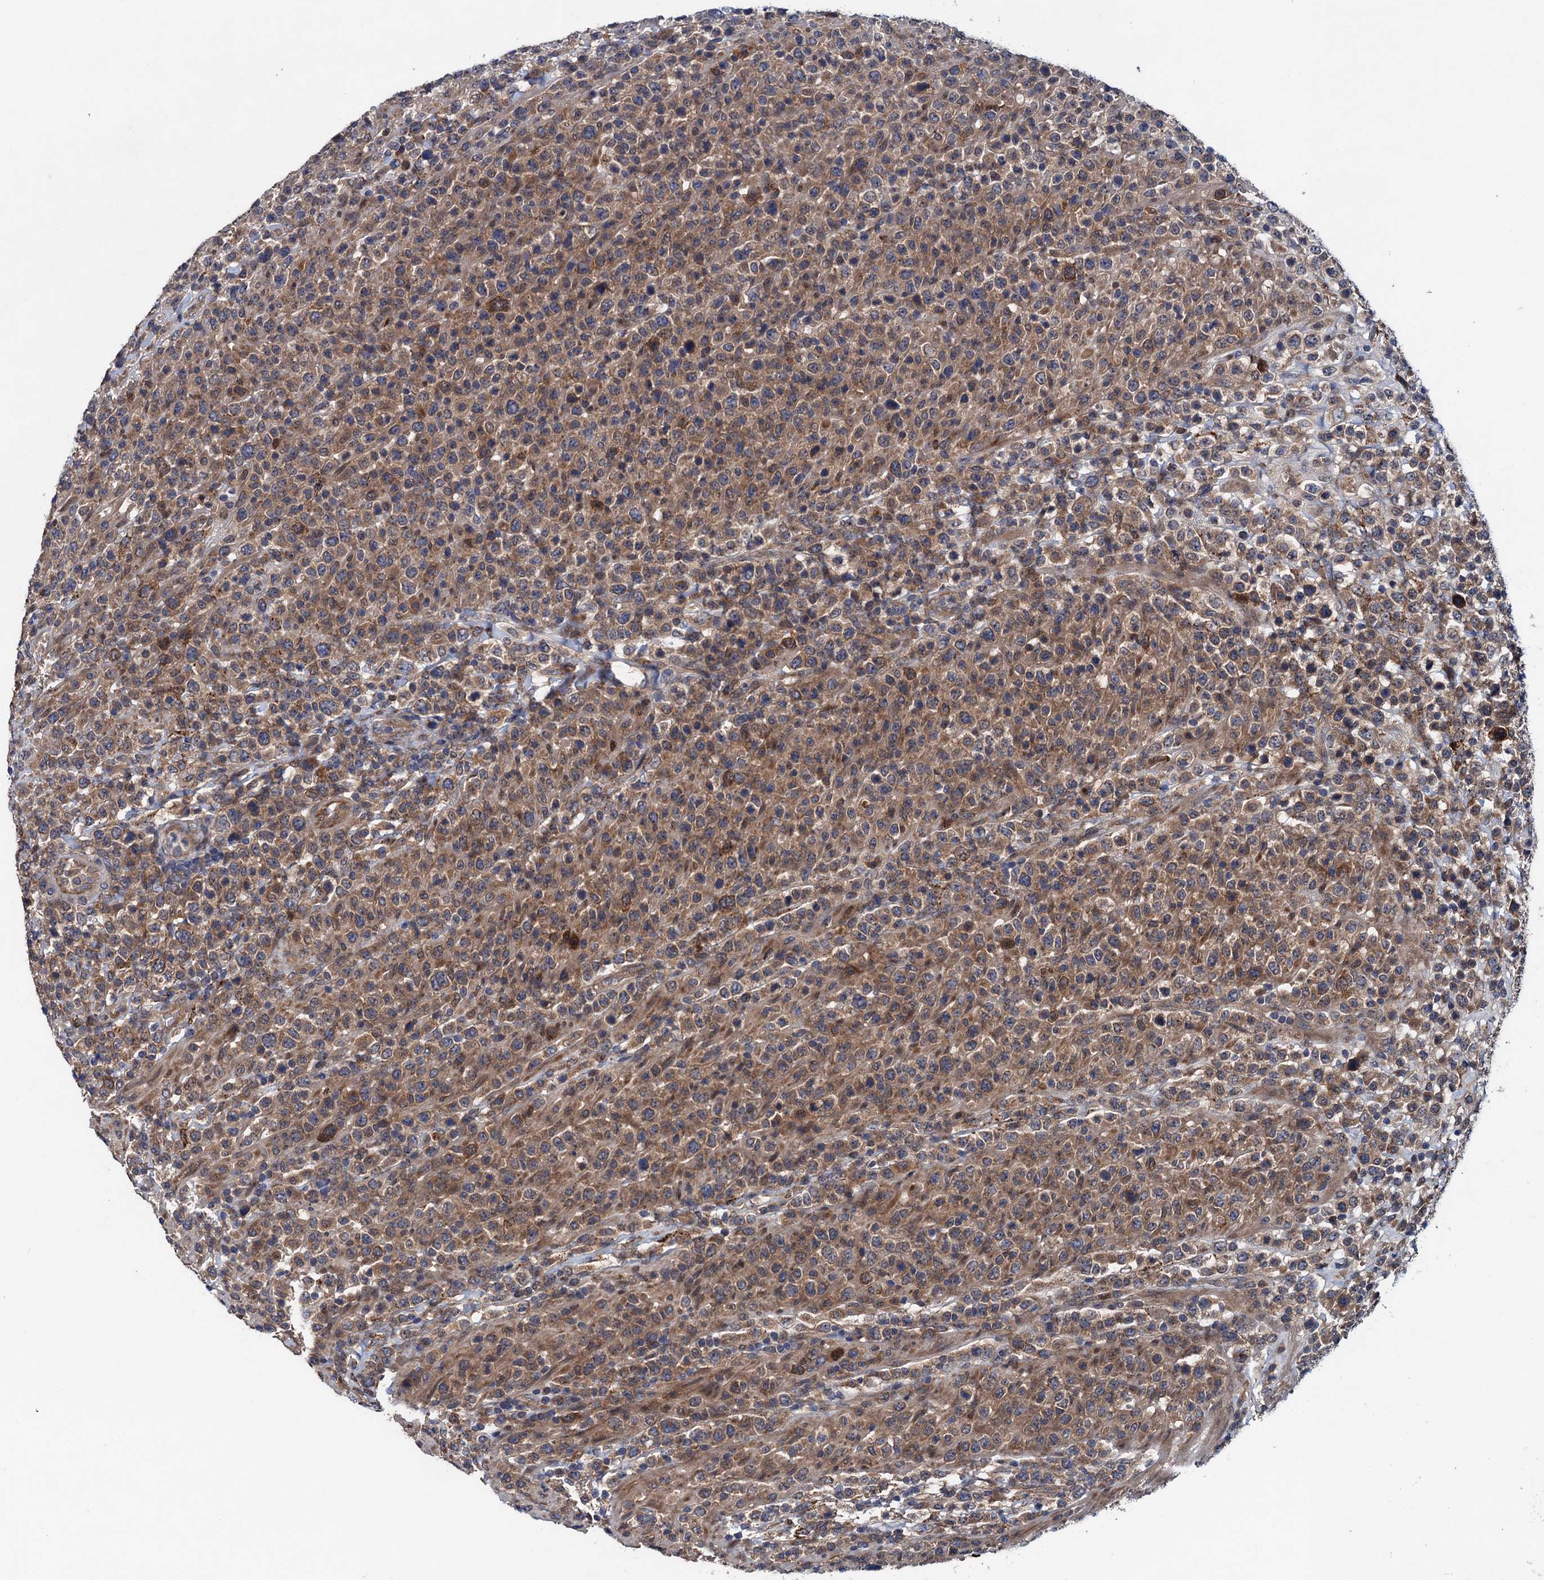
{"staining": {"intensity": "moderate", "quantity": ">75%", "location": "cytoplasmic/membranous"}, "tissue": "lymphoma", "cell_type": "Tumor cells", "image_type": "cancer", "snomed": [{"axis": "morphology", "description": "Malignant lymphoma, non-Hodgkin's type, High grade"}, {"axis": "topography", "description": "Colon"}], "caption": "IHC (DAB (3,3'-diaminobenzidine)) staining of human high-grade malignant lymphoma, non-Hodgkin's type exhibits moderate cytoplasmic/membranous protein positivity in about >75% of tumor cells.", "gene": "BLTP3B", "patient": {"sex": "female", "age": 53}}